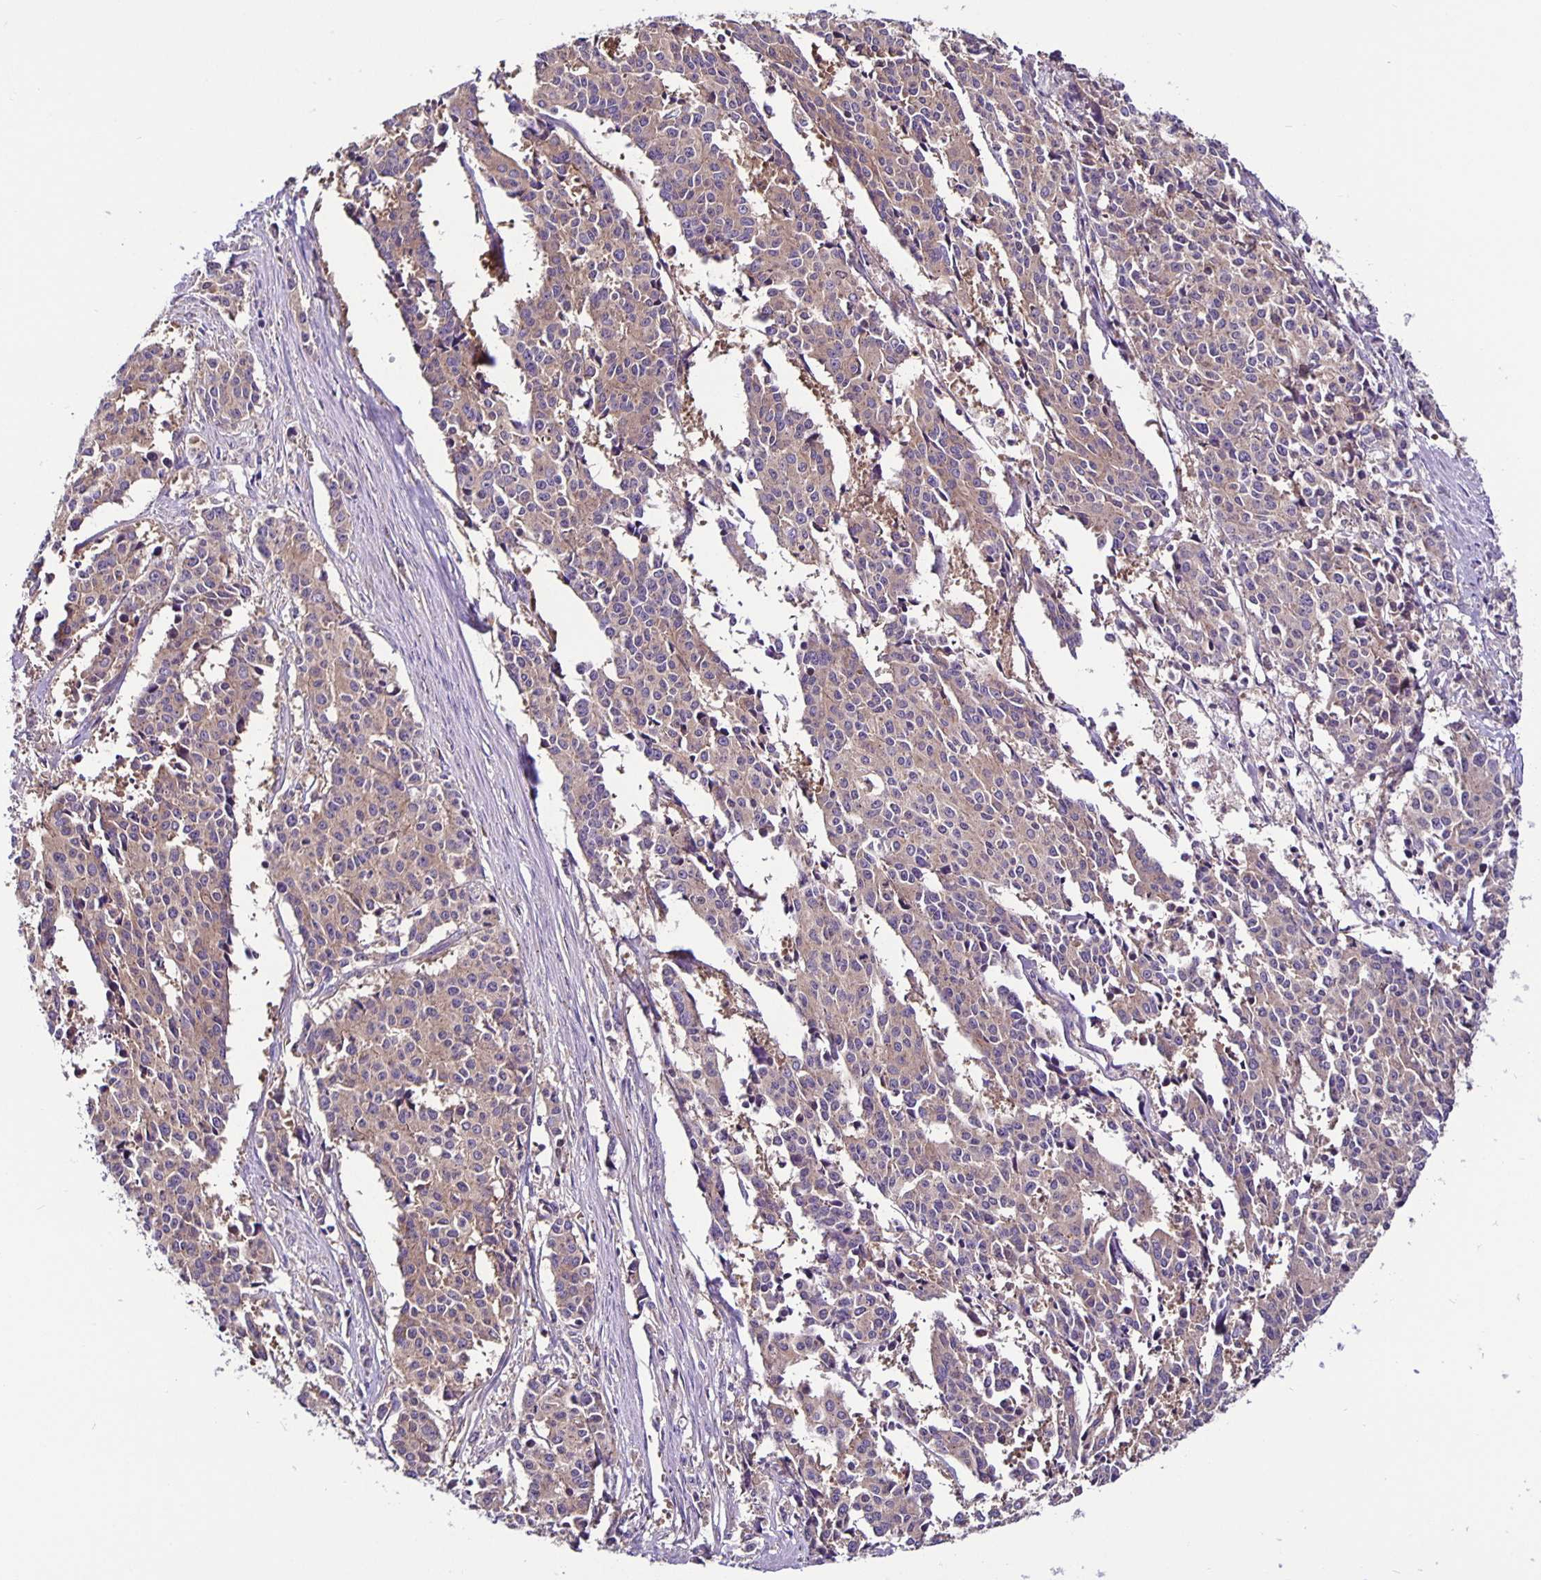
{"staining": {"intensity": "weak", "quantity": ">75%", "location": "cytoplasmic/membranous"}, "tissue": "cervical cancer", "cell_type": "Tumor cells", "image_type": "cancer", "snomed": [{"axis": "morphology", "description": "Squamous cell carcinoma, NOS"}, {"axis": "topography", "description": "Cervix"}], "caption": "The photomicrograph displays immunohistochemical staining of cervical squamous cell carcinoma. There is weak cytoplasmic/membranous expression is seen in approximately >75% of tumor cells.", "gene": "SNX5", "patient": {"sex": "female", "age": 28}}